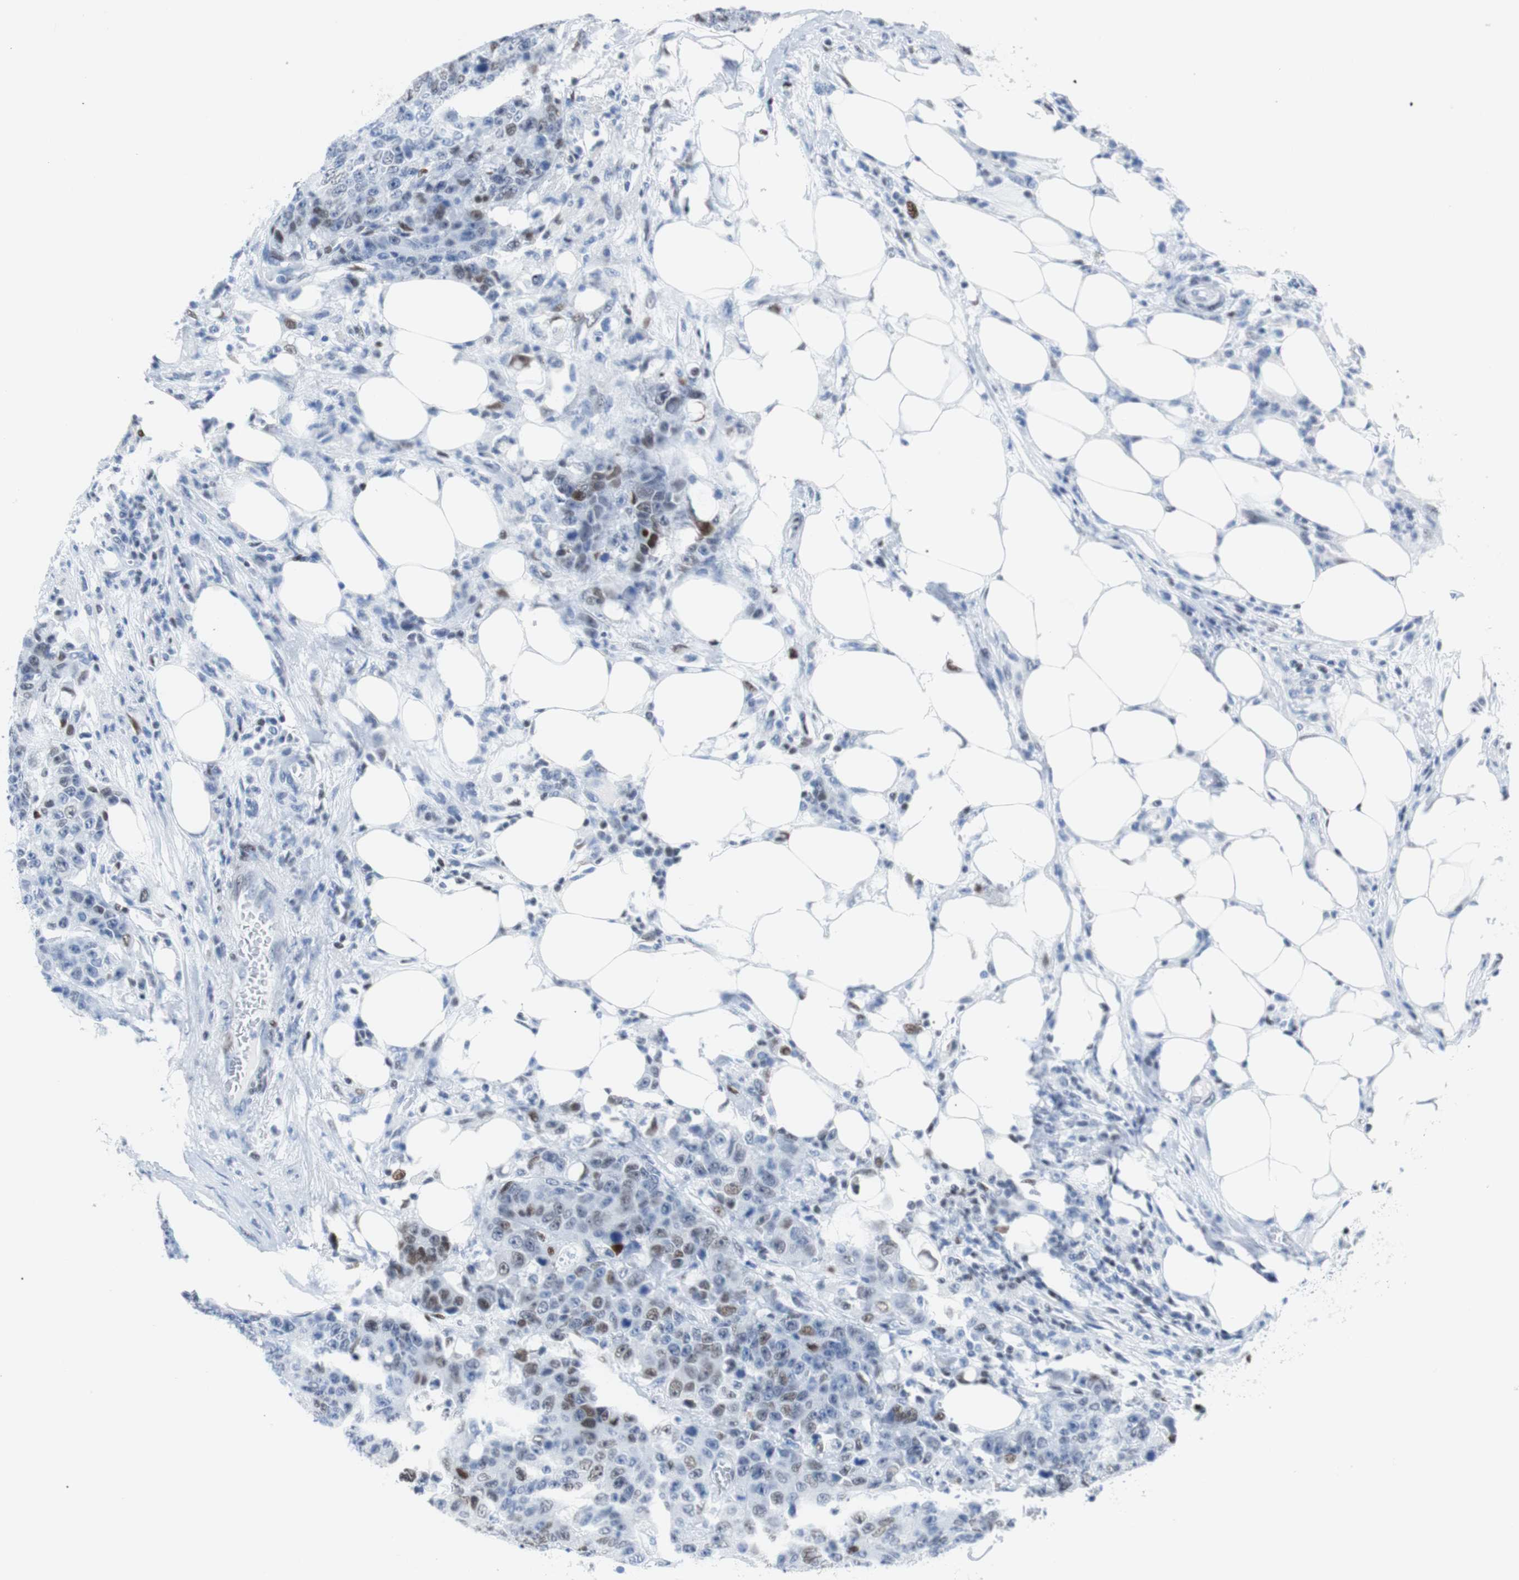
{"staining": {"intensity": "moderate", "quantity": "<25%", "location": "nuclear"}, "tissue": "colorectal cancer", "cell_type": "Tumor cells", "image_type": "cancer", "snomed": [{"axis": "morphology", "description": "Adenocarcinoma, NOS"}, {"axis": "topography", "description": "Colon"}], "caption": "An immunohistochemistry (IHC) histopathology image of tumor tissue is shown. Protein staining in brown highlights moderate nuclear positivity in colorectal adenocarcinoma within tumor cells.", "gene": "JUN", "patient": {"sex": "female", "age": 86}}